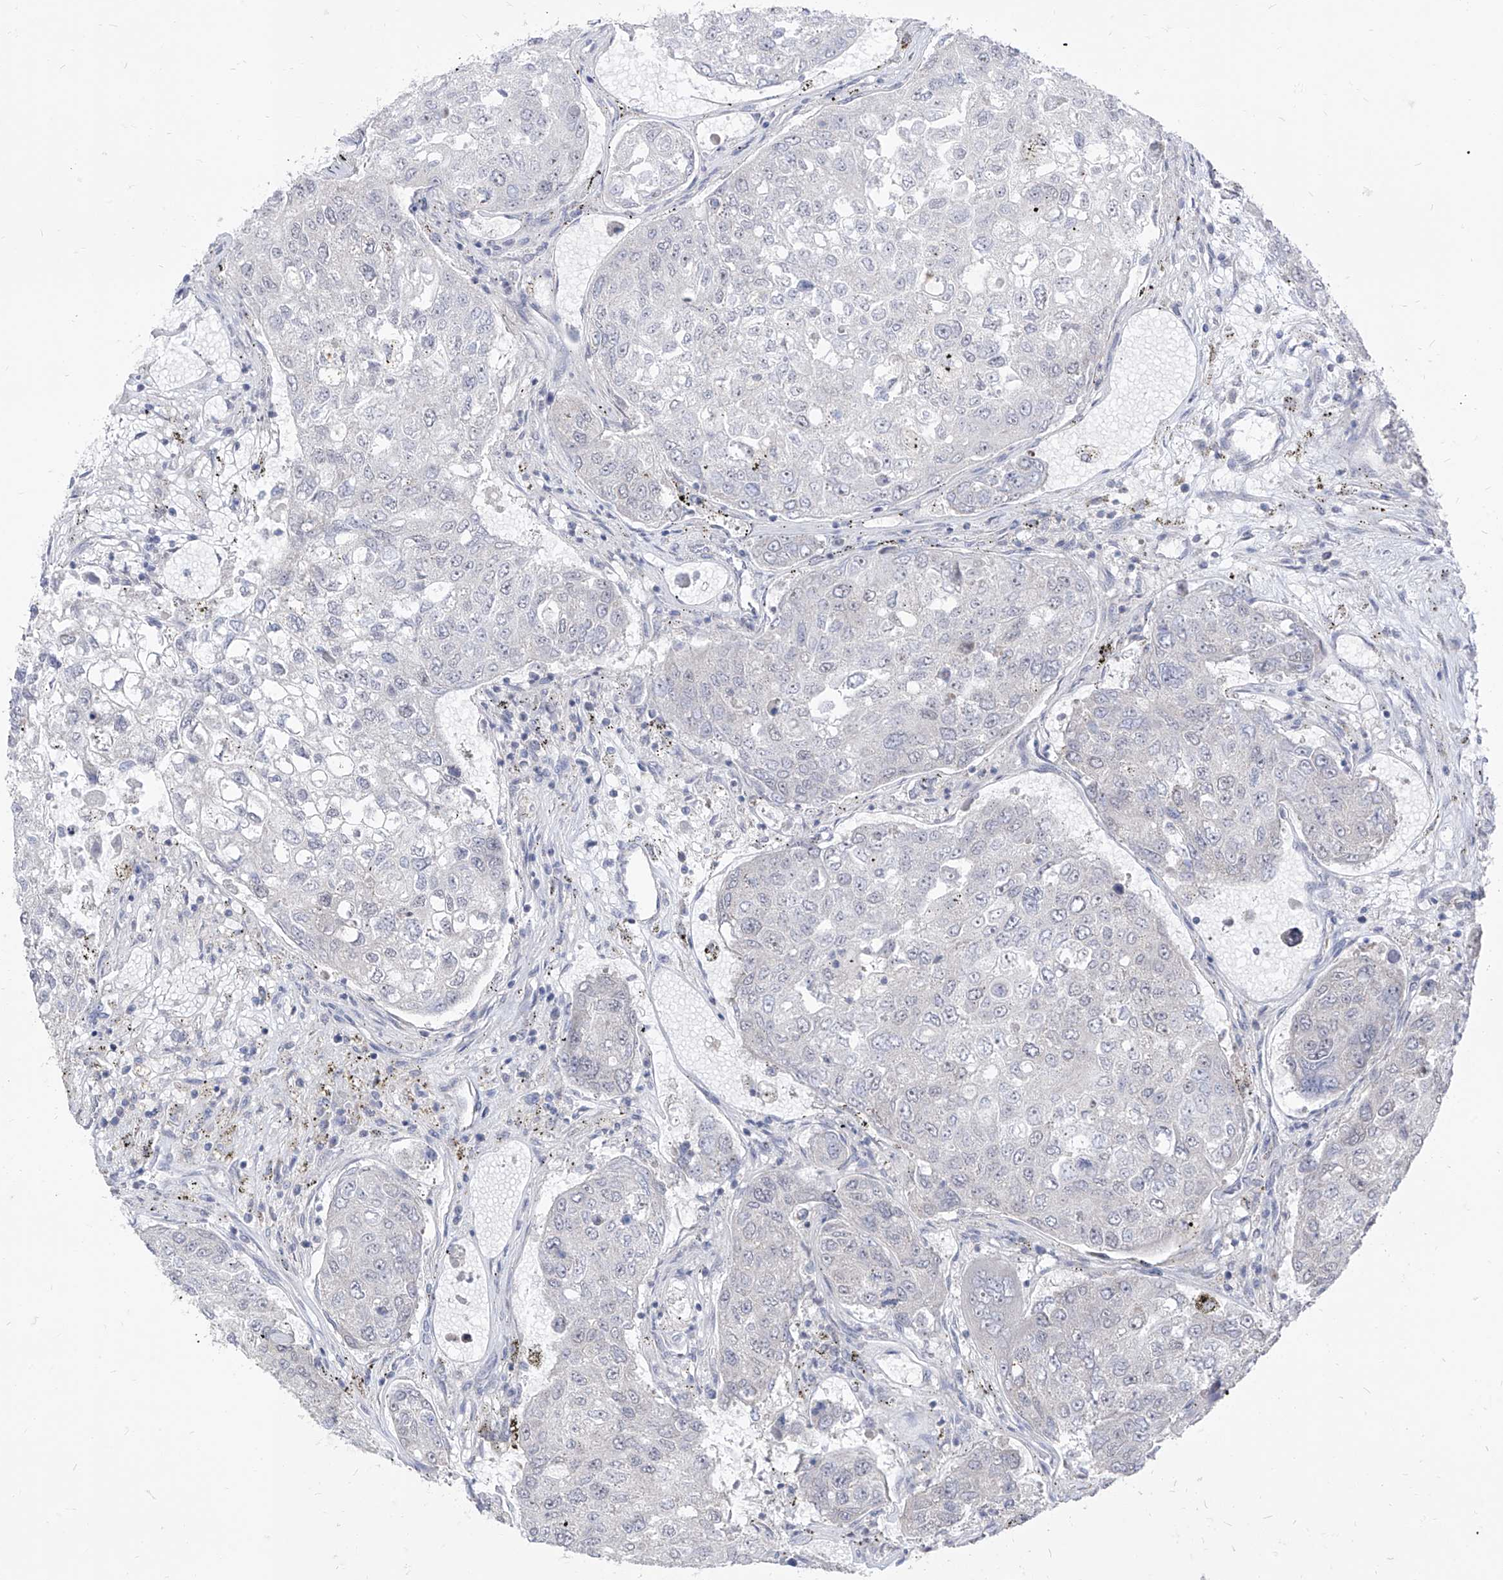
{"staining": {"intensity": "negative", "quantity": "none", "location": "none"}, "tissue": "urothelial cancer", "cell_type": "Tumor cells", "image_type": "cancer", "snomed": [{"axis": "morphology", "description": "Urothelial carcinoma, High grade"}, {"axis": "topography", "description": "Lymph node"}, {"axis": "topography", "description": "Urinary bladder"}], "caption": "There is no significant expression in tumor cells of urothelial cancer.", "gene": "PHF20L1", "patient": {"sex": "male", "age": 51}}